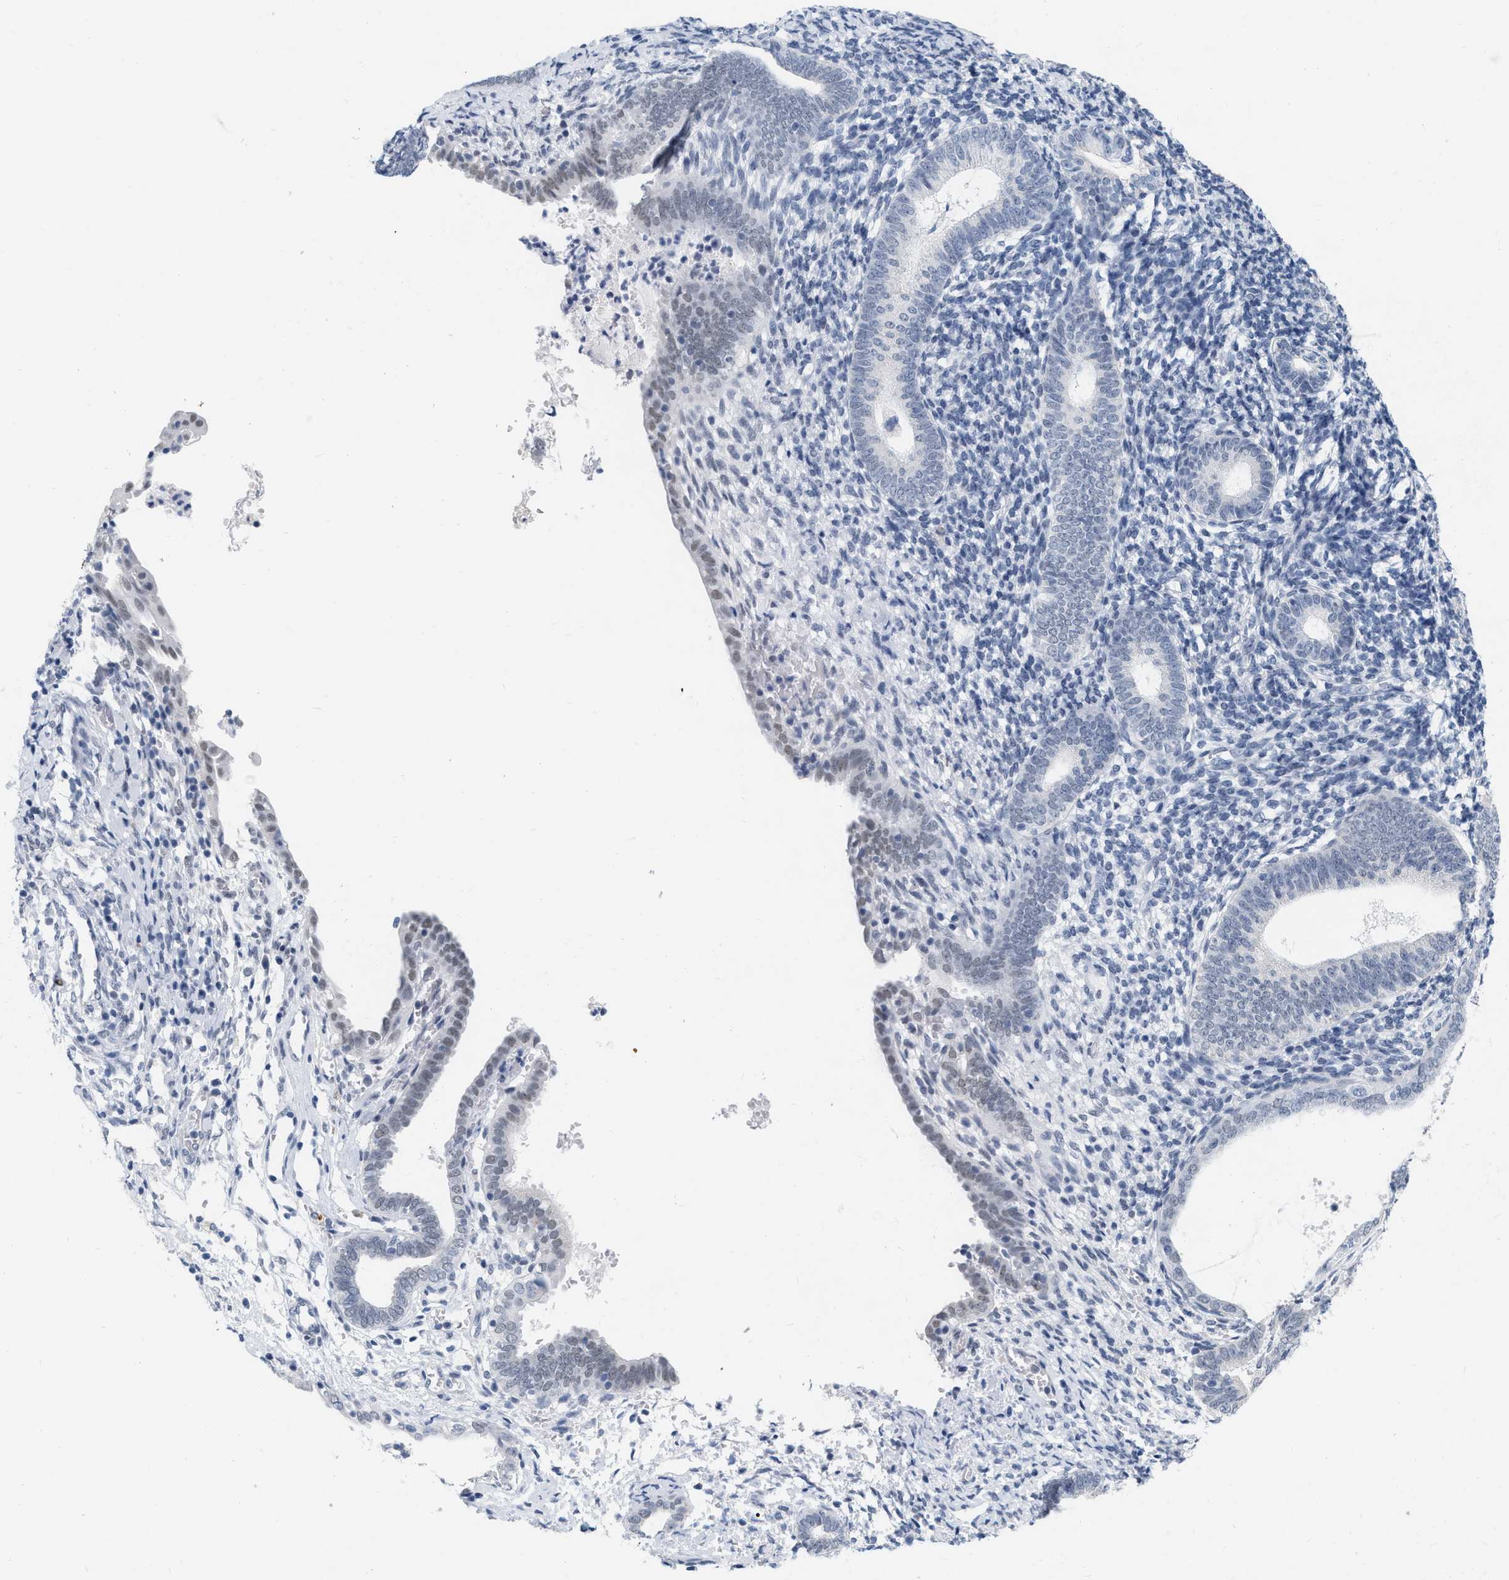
{"staining": {"intensity": "negative", "quantity": "none", "location": "none"}, "tissue": "endometrium", "cell_type": "Cells in endometrial stroma", "image_type": "normal", "snomed": [{"axis": "morphology", "description": "Normal tissue, NOS"}, {"axis": "morphology", "description": "Adenocarcinoma, NOS"}, {"axis": "topography", "description": "Endometrium"}], "caption": "This is an IHC histopathology image of unremarkable human endometrium. There is no staining in cells in endometrial stroma.", "gene": "XIRP1", "patient": {"sex": "female", "age": 57}}